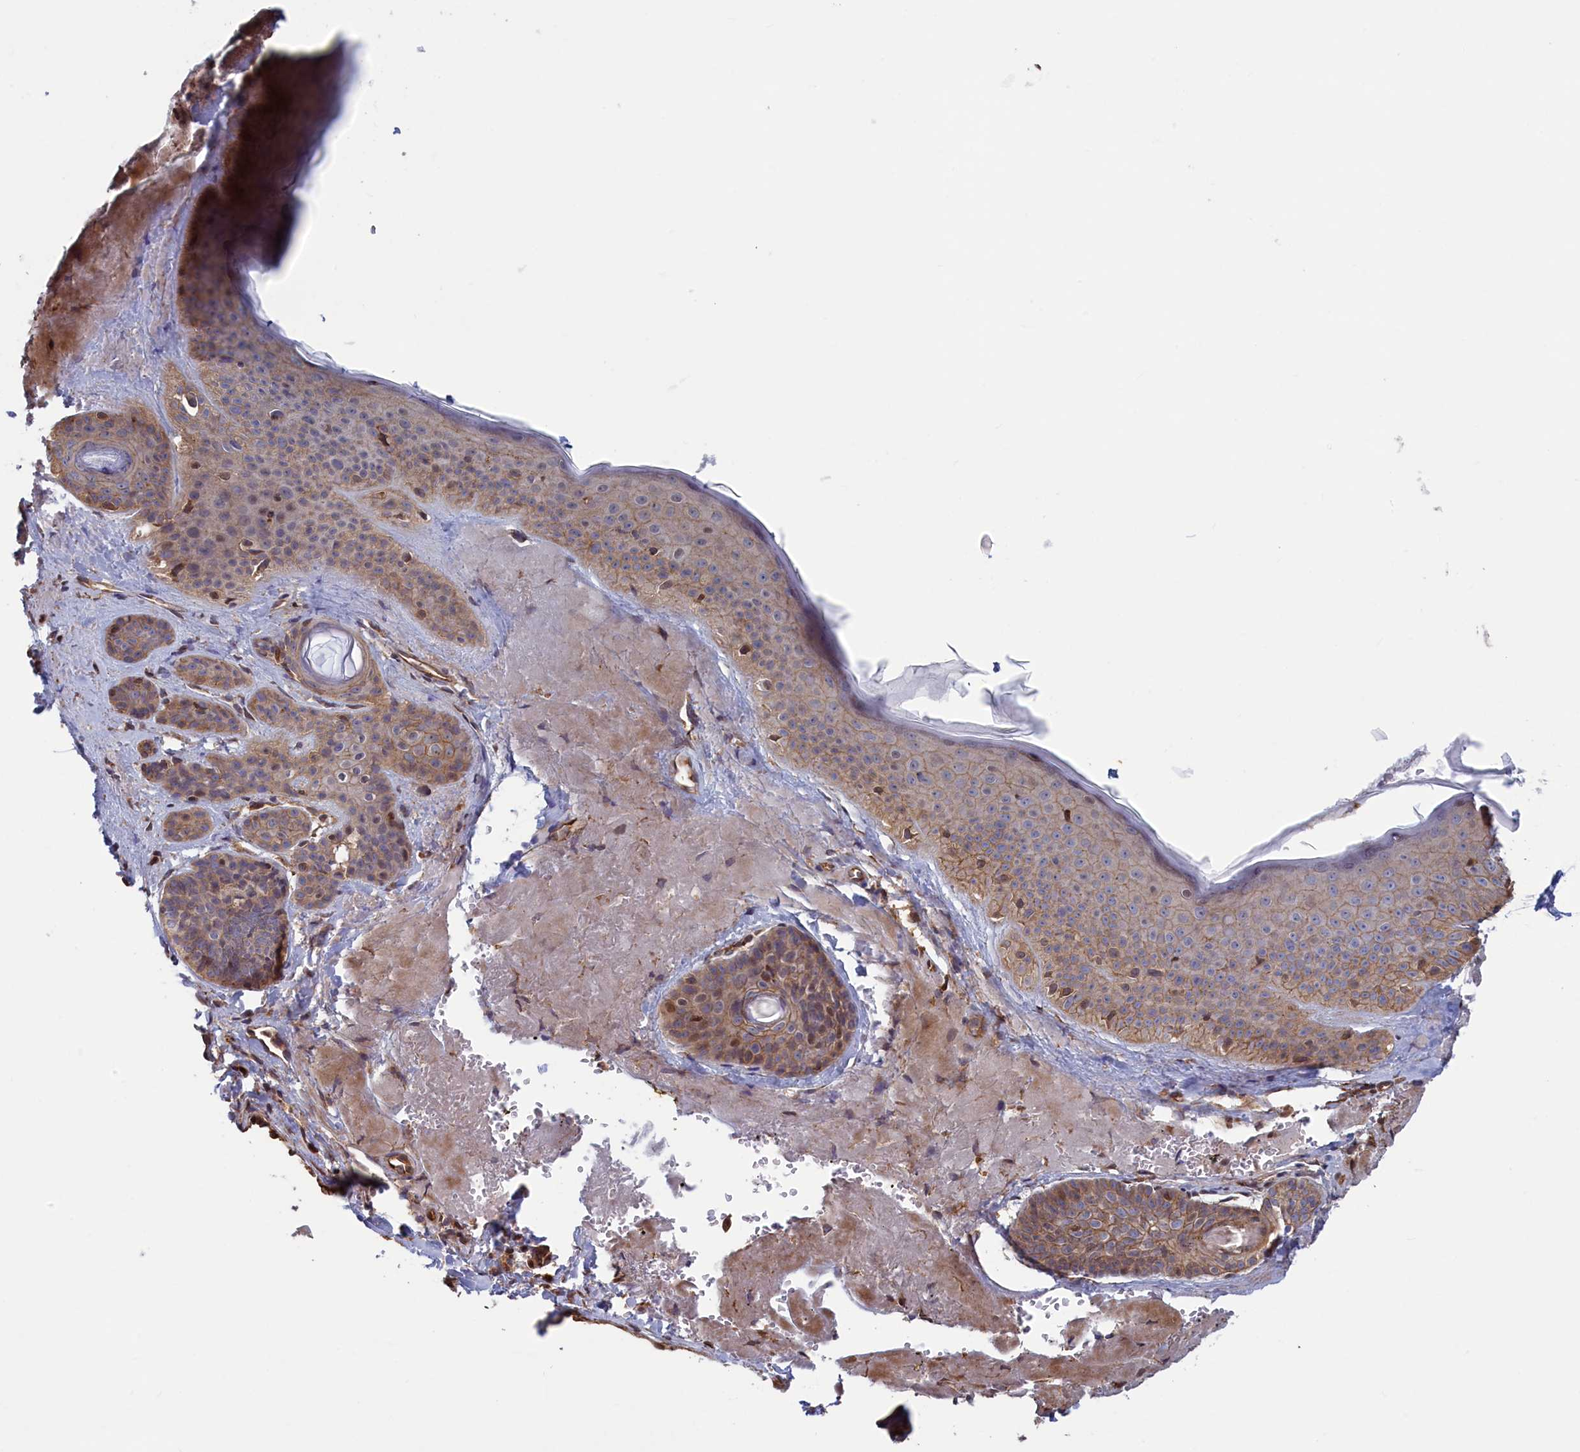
{"staining": {"intensity": "moderate", "quantity": ">75%", "location": "cytoplasmic/membranous"}, "tissue": "skin cancer", "cell_type": "Tumor cells", "image_type": "cancer", "snomed": [{"axis": "morphology", "description": "Basal cell carcinoma"}, {"axis": "topography", "description": "Skin"}], "caption": "Tumor cells reveal medium levels of moderate cytoplasmic/membranous staining in approximately >75% of cells in human skin cancer. (Brightfield microscopy of DAB IHC at high magnification).", "gene": "RILPL1", "patient": {"sex": "male", "age": 85}}